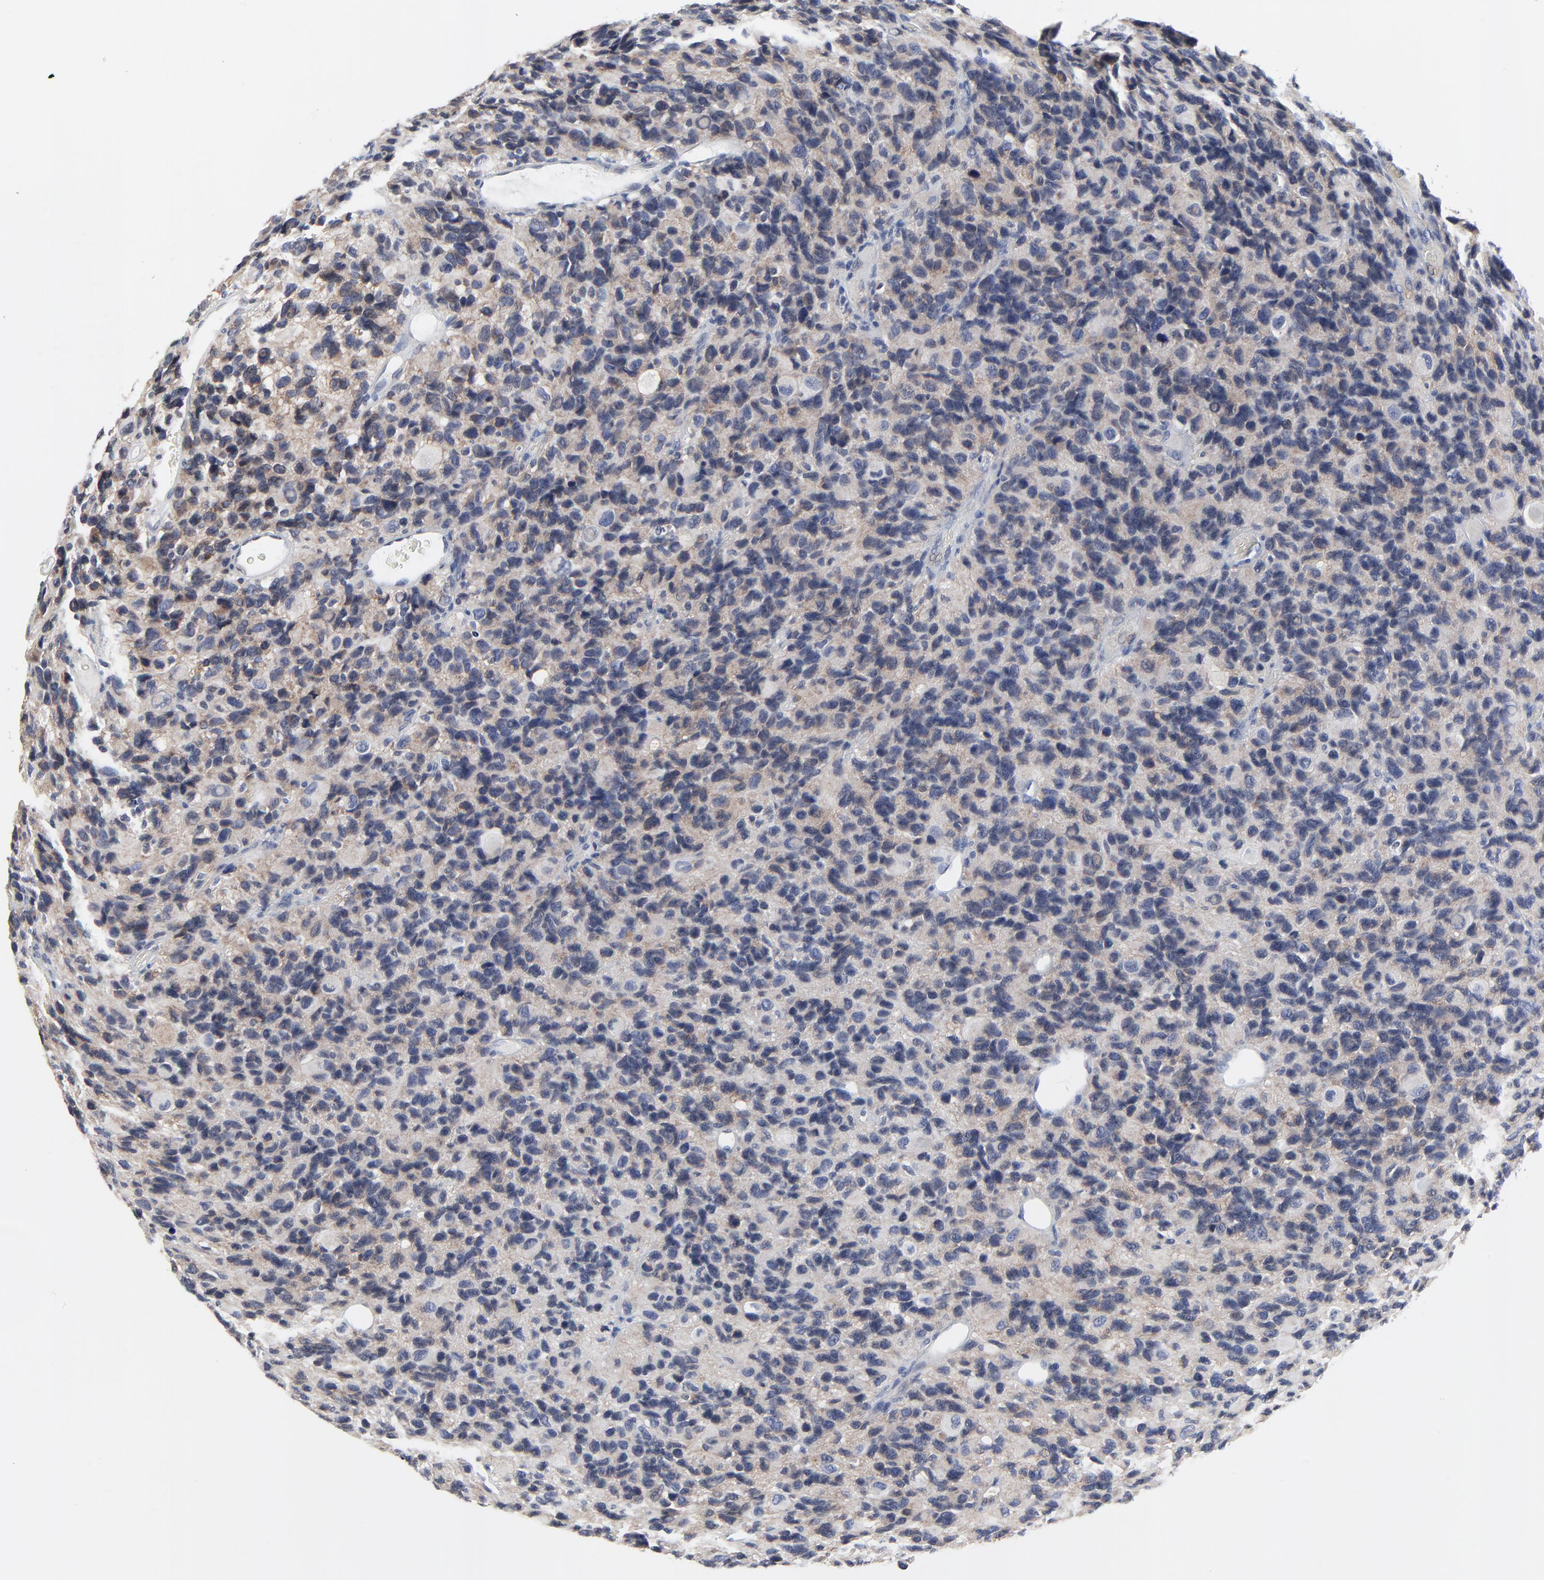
{"staining": {"intensity": "weak", "quantity": "25%-75%", "location": "cytoplasmic/membranous"}, "tissue": "glioma", "cell_type": "Tumor cells", "image_type": "cancer", "snomed": [{"axis": "morphology", "description": "Glioma, malignant, High grade"}, {"axis": "topography", "description": "Brain"}], "caption": "Weak cytoplasmic/membranous protein expression is present in about 25%-75% of tumor cells in glioma.", "gene": "NLGN3", "patient": {"sex": "male", "age": 77}}